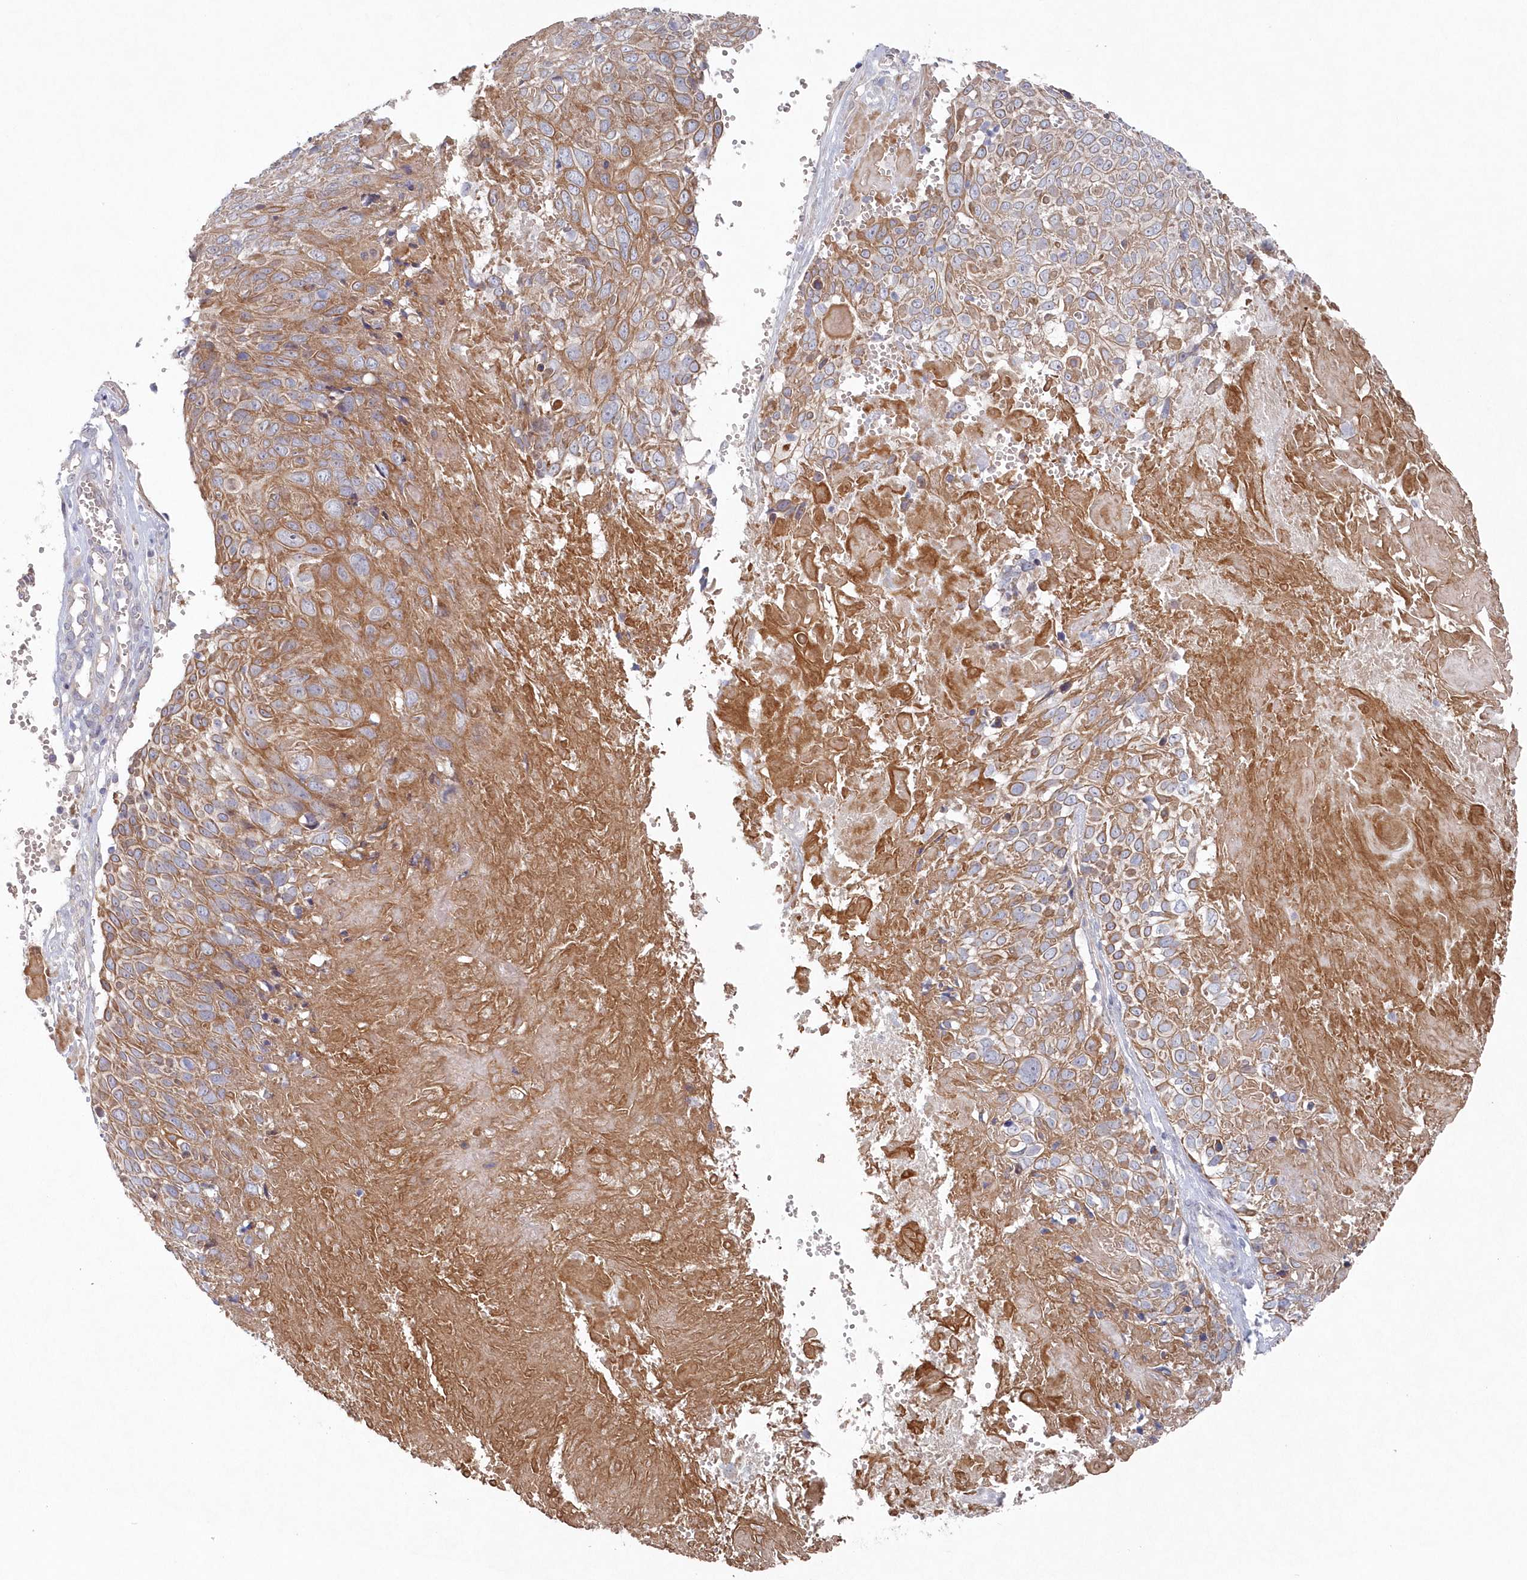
{"staining": {"intensity": "moderate", "quantity": ">75%", "location": "cytoplasmic/membranous"}, "tissue": "cervical cancer", "cell_type": "Tumor cells", "image_type": "cancer", "snomed": [{"axis": "morphology", "description": "Squamous cell carcinoma, NOS"}, {"axis": "topography", "description": "Cervix"}], "caption": "Squamous cell carcinoma (cervical) tissue displays moderate cytoplasmic/membranous expression in approximately >75% of tumor cells, visualized by immunohistochemistry.", "gene": "KIAA1586", "patient": {"sex": "female", "age": 74}}